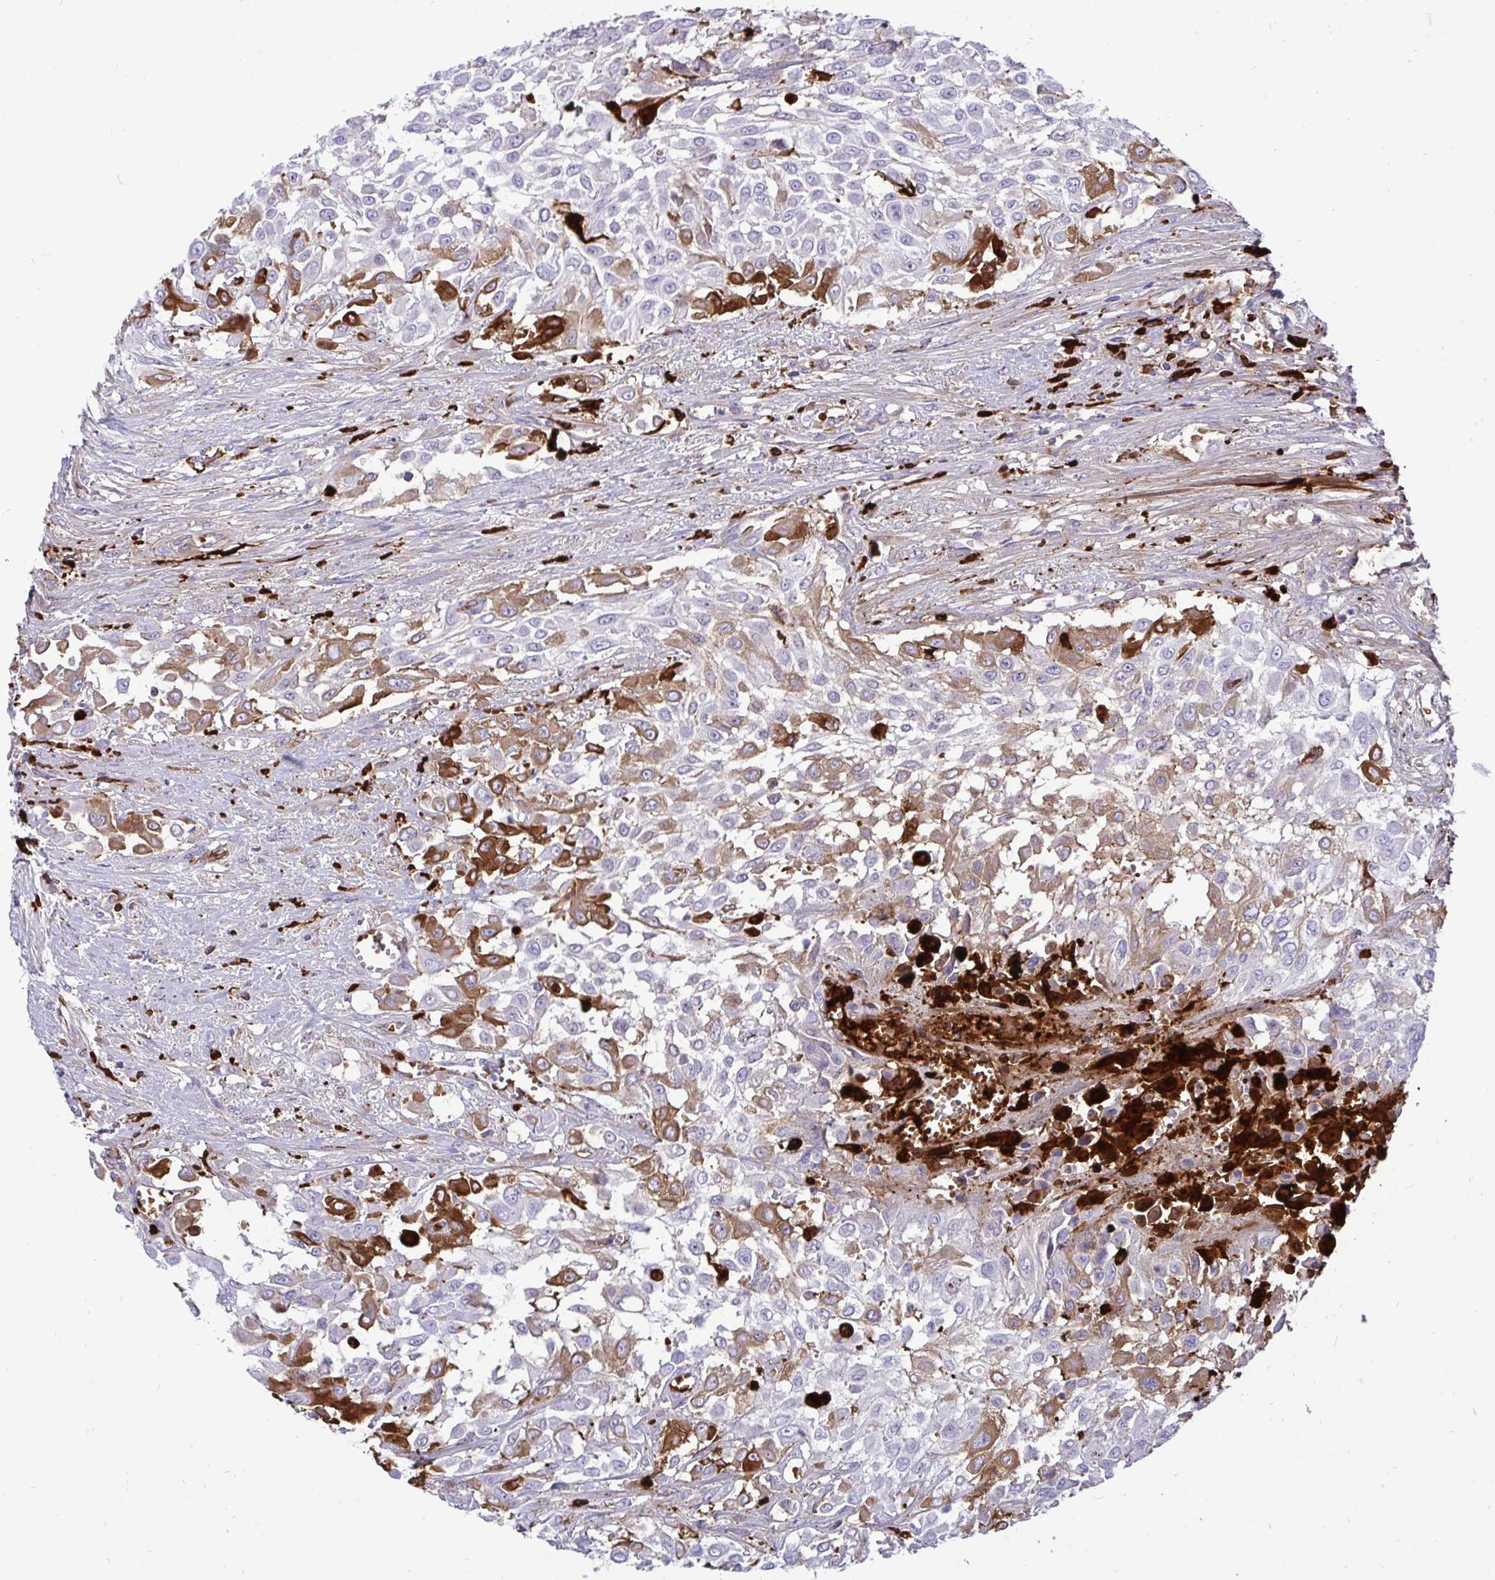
{"staining": {"intensity": "strong", "quantity": "<25%", "location": "cytoplasmic/membranous"}, "tissue": "urothelial cancer", "cell_type": "Tumor cells", "image_type": "cancer", "snomed": [{"axis": "morphology", "description": "Urothelial carcinoma, High grade"}, {"axis": "topography", "description": "Urinary bladder"}], "caption": "Immunohistochemical staining of high-grade urothelial carcinoma demonstrates medium levels of strong cytoplasmic/membranous protein positivity in about <25% of tumor cells.", "gene": "F2", "patient": {"sex": "male", "age": 57}}